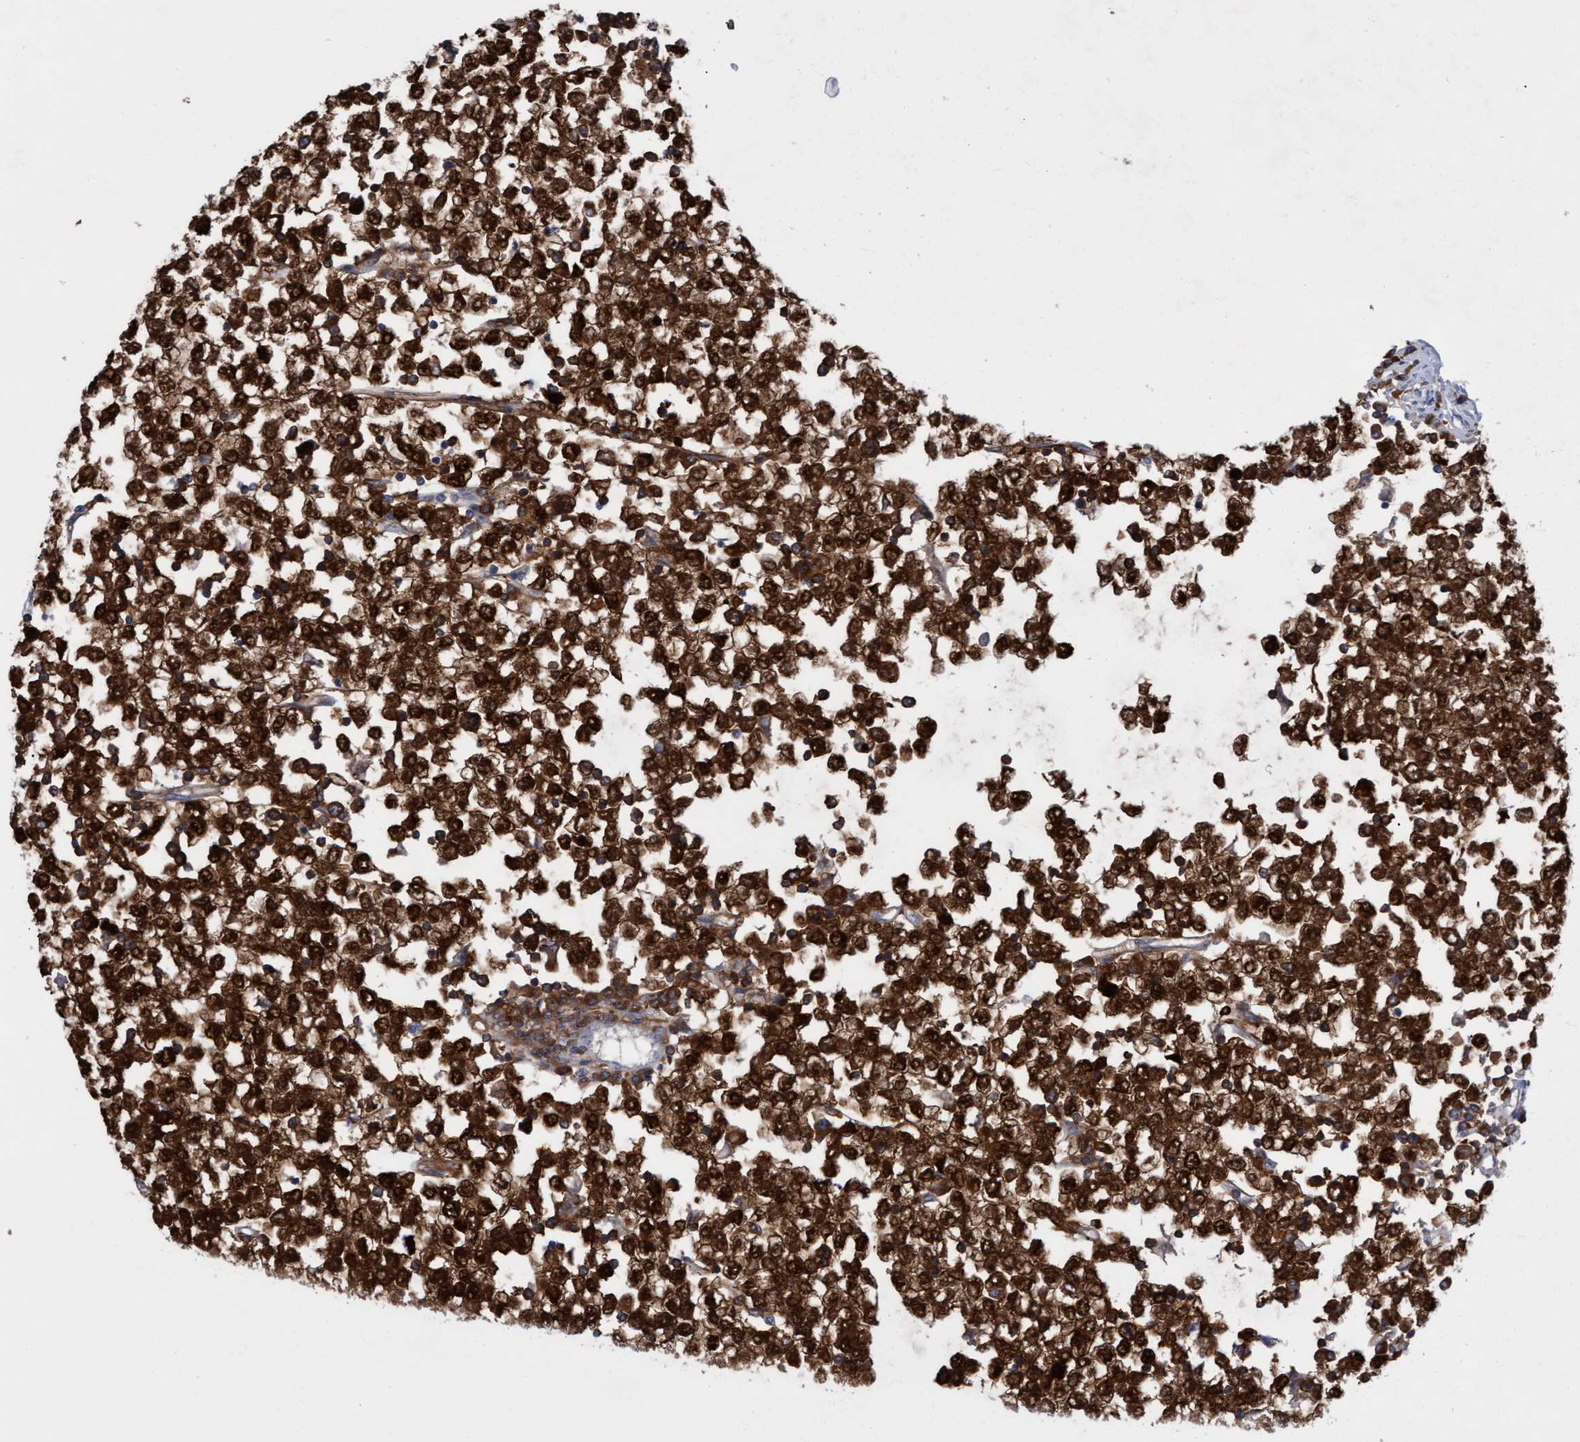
{"staining": {"intensity": "strong", "quantity": ">75%", "location": "cytoplasmic/membranous,nuclear"}, "tissue": "testis cancer", "cell_type": "Tumor cells", "image_type": "cancer", "snomed": [{"axis": "morphology", "description": "Seminoma, NOS"}, {"axis": "topography", "description": "Testis"}], "caption": "This photomicrograph demonstrates IHC staining of testis cancer (seminoma), with high strong cytoplasmic/membranous and nuclear expression in about >75% of tumor cells.", "gene": "PINX1", "patient": {"sex": "male", "age": 65}}